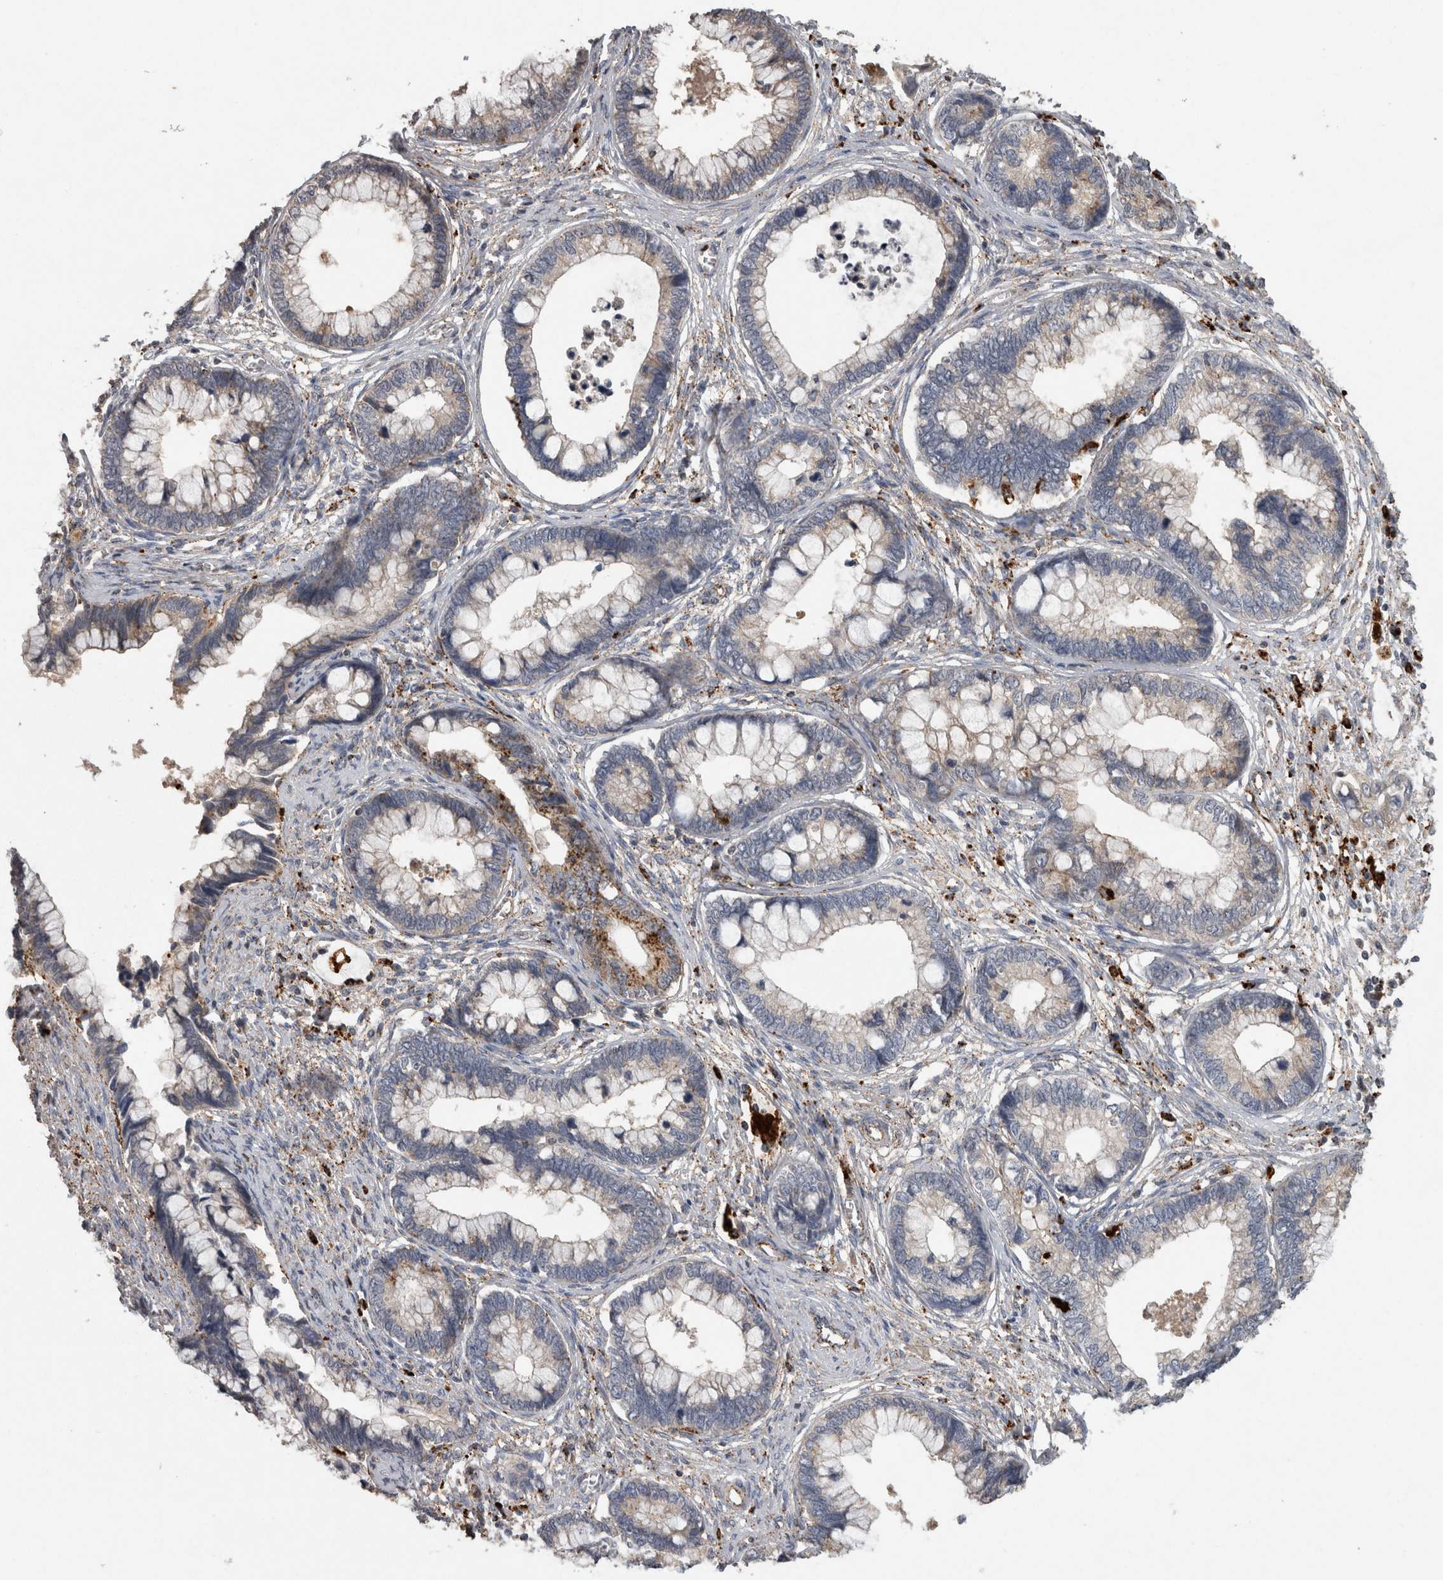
{"staining": {"intensity": "moderate", "quantity": "<25%", "location": "cytoplasmic/membranous"}, "tissue": "cervical cancer", "cell_type": "Tumor cells", "image_type": "cancer", "snomed": [{"axis": "morphology", "description": "Adenocarcinoma, NOS"}, {"axis": "topography", "description": "Cervix"}], "caption": "Immunohistochemistry histopathology image of cervical adenocarcinoma stained for a protein (brown), which displays low levels of moderate cytoplasmic/membranous expression in about <25% of tumor cells.", "gene": "CTSZ", "patient": {"sex": "female", "age": 44}}